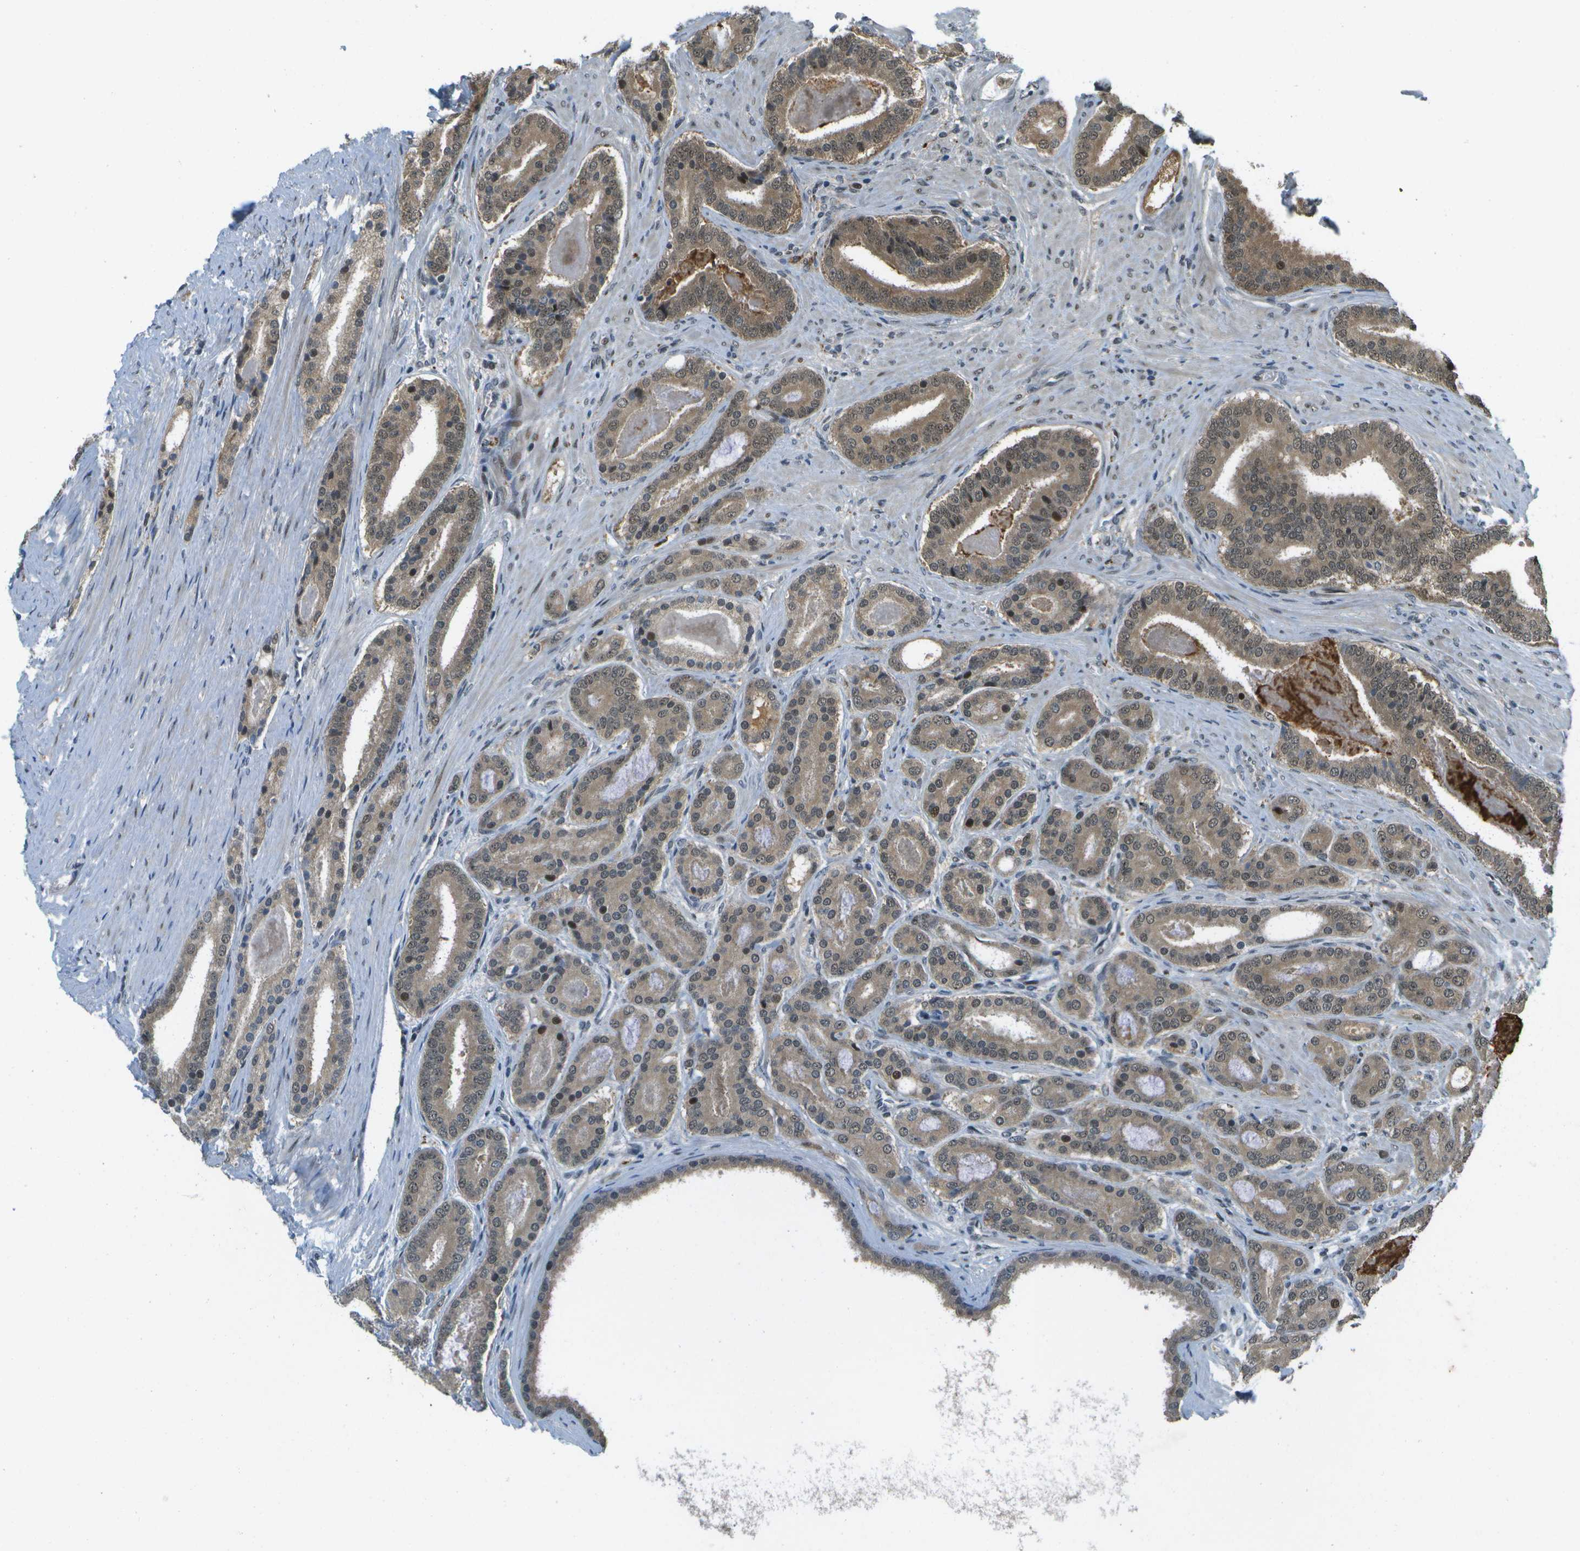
{"staining": {"intensity": "moderate", "quantity": ">75%", "location": "cytoplasmic/membranous,nuclear"}, "tissue": "prostate cancer", "cell_type": "Tumor cells", "image_type": "cancer", "snomed": [{"axis": "morphology", "description": "Adenocarcinoma, High grade"}, {"axis": "topography", "description": "Prostate"}], "caption": "The histopathology image displays a brown stain indicating the presence of a protein in the cytoplasmic/membranous and nuclear of tumor cells in adenocarcinoma (high-grade) (prostate).", "gene": "GANC", "patient": {"sex": "male", "age": 60}}